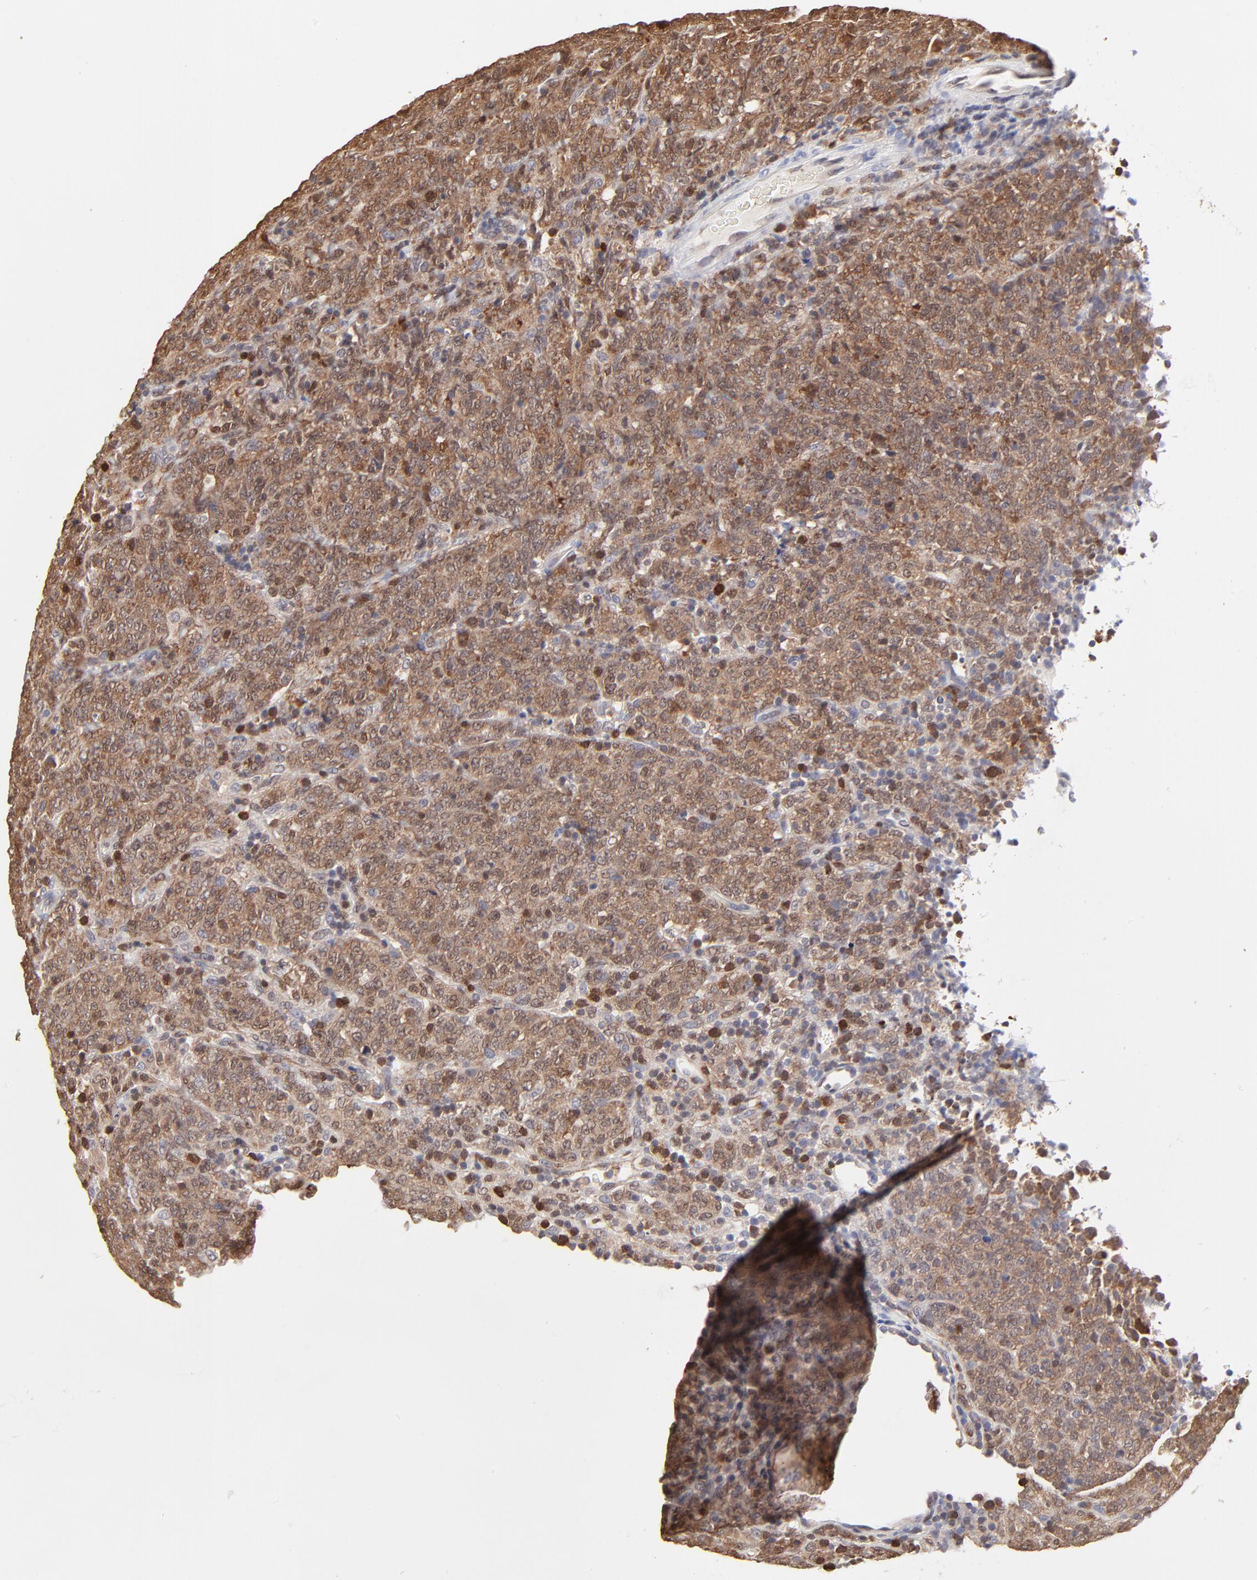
{"staining": {"intensity": "moderate", "quantity": "<25%", "location": "cytoplasmic/membranous"}, "tissue": "lymphoma", "cell_type": "Tumor cells", "image_type": "cancer", "snomed": [{"axis": "morphology", "description": "Malignant lymphoma, non-Hodgkin's type, High grade"}, {"axis": "topography", "description": "Tonsil"}], "caption": "Immunohistochemistry (IHC) of human high-grade malignant lymphoma, non-Hodgkin's type displays low levels of moderate cytoplasmic/membranous positivity in approximately <25% of tumor cells. Immunohistochemistry stains the protein of interest in brown and the nuclei are stained blue.", "gene": "CASP3", "patient": {"sex": "female", "age": 36}}